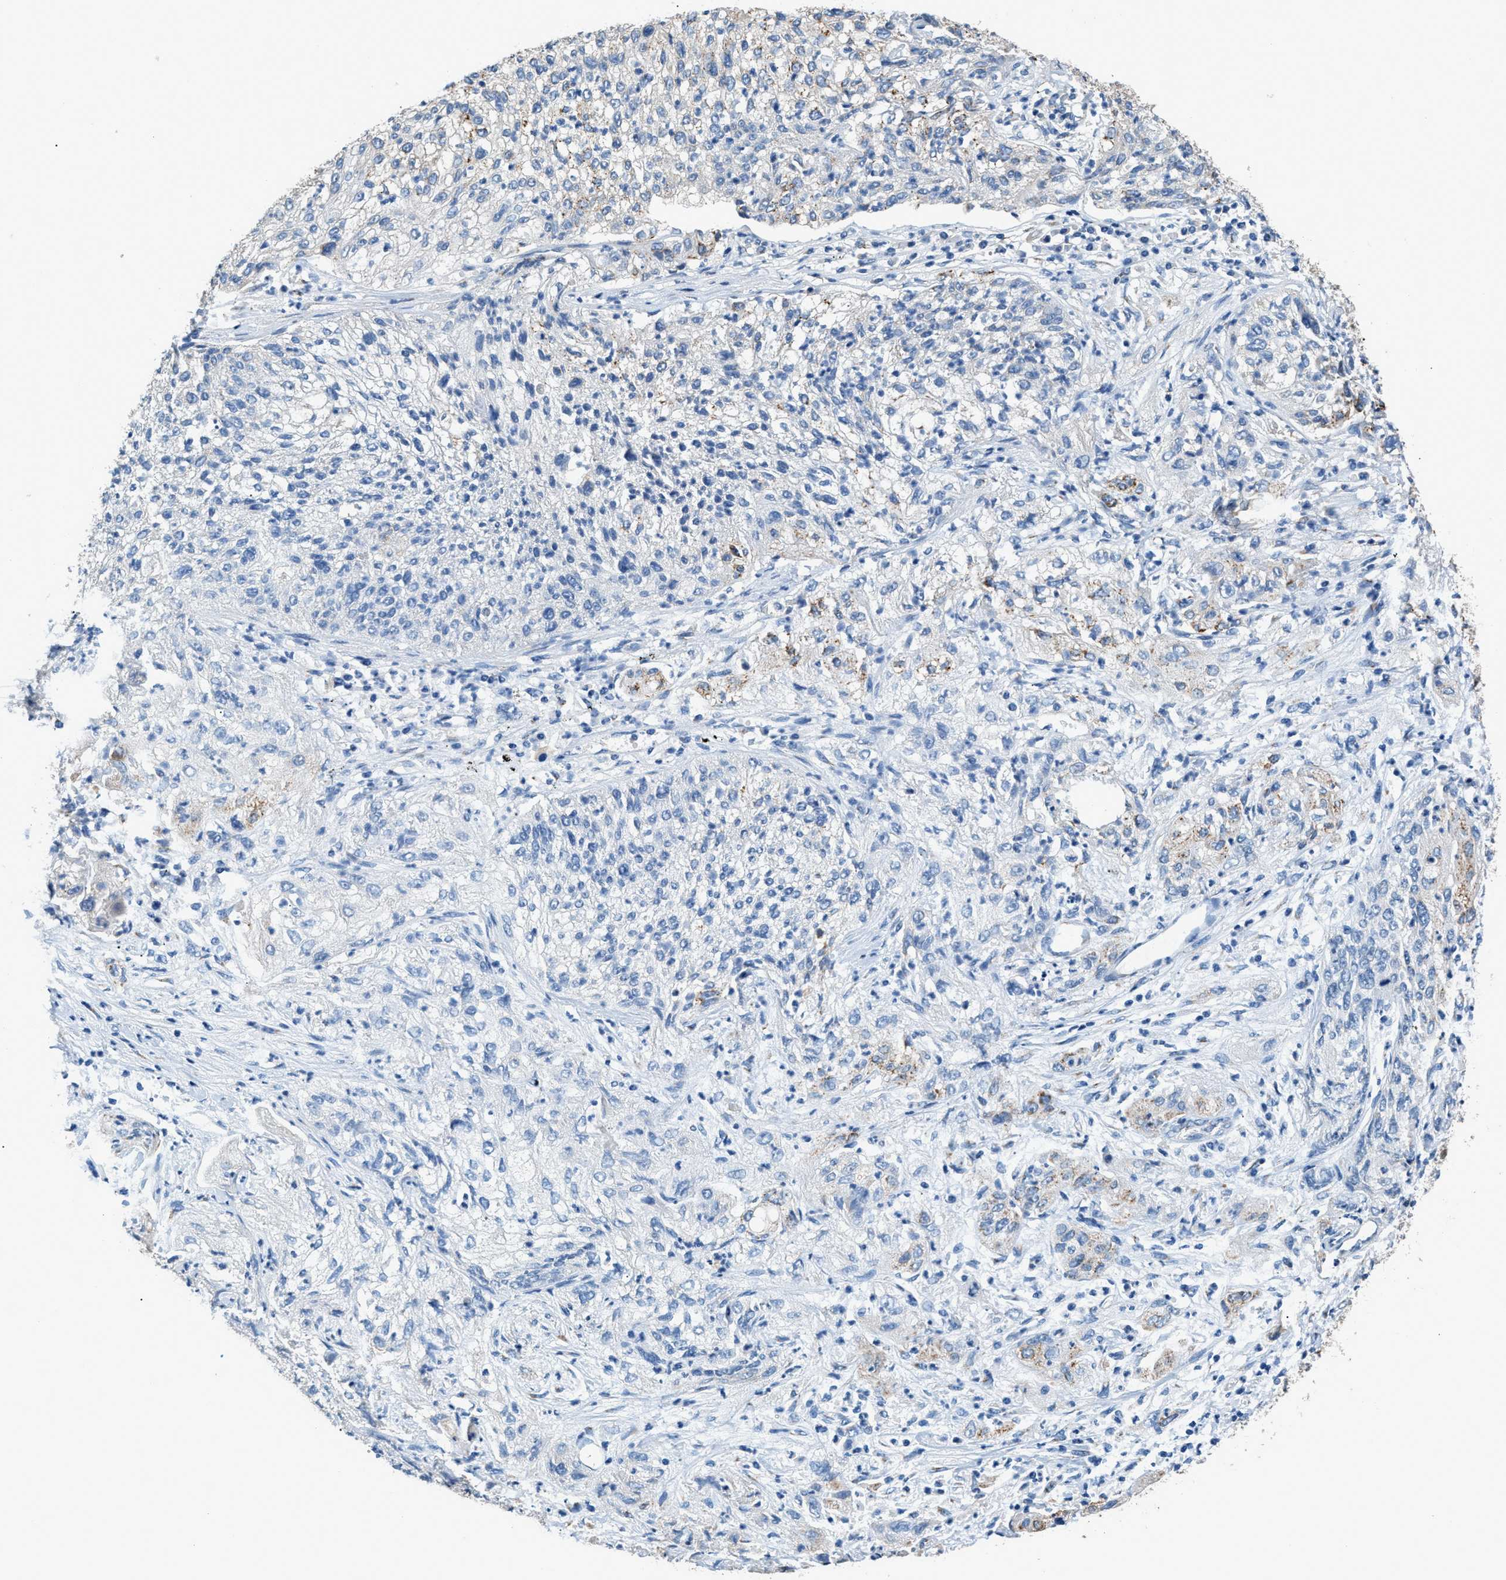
{"staining": {"intensity": "negative", "quantity": "none", "location": "none"}, "tissue": "lung cancer", "cell_type": "Tumor cells", "image_type": "cancer", "snomed": [{"axis": "morphology", "description": "Inflammation, NOS"}, {"axis": "morphology", "description": "Squamous cell carcinoma, NOS"}, {"axis": "topography", "description": "Lymph node"}, {"axis": "topography", "description": "Soft tissue"}, {"axis": "topography", "description": "Lung"}], "caption": "This is an immunohistochemistry (IHC) photomicrograph of lung squamous cell carcinoma. There is no staining in tumor cells.", "gene": "GOLM1", "patient": {"sex": "male", "age": 66}}